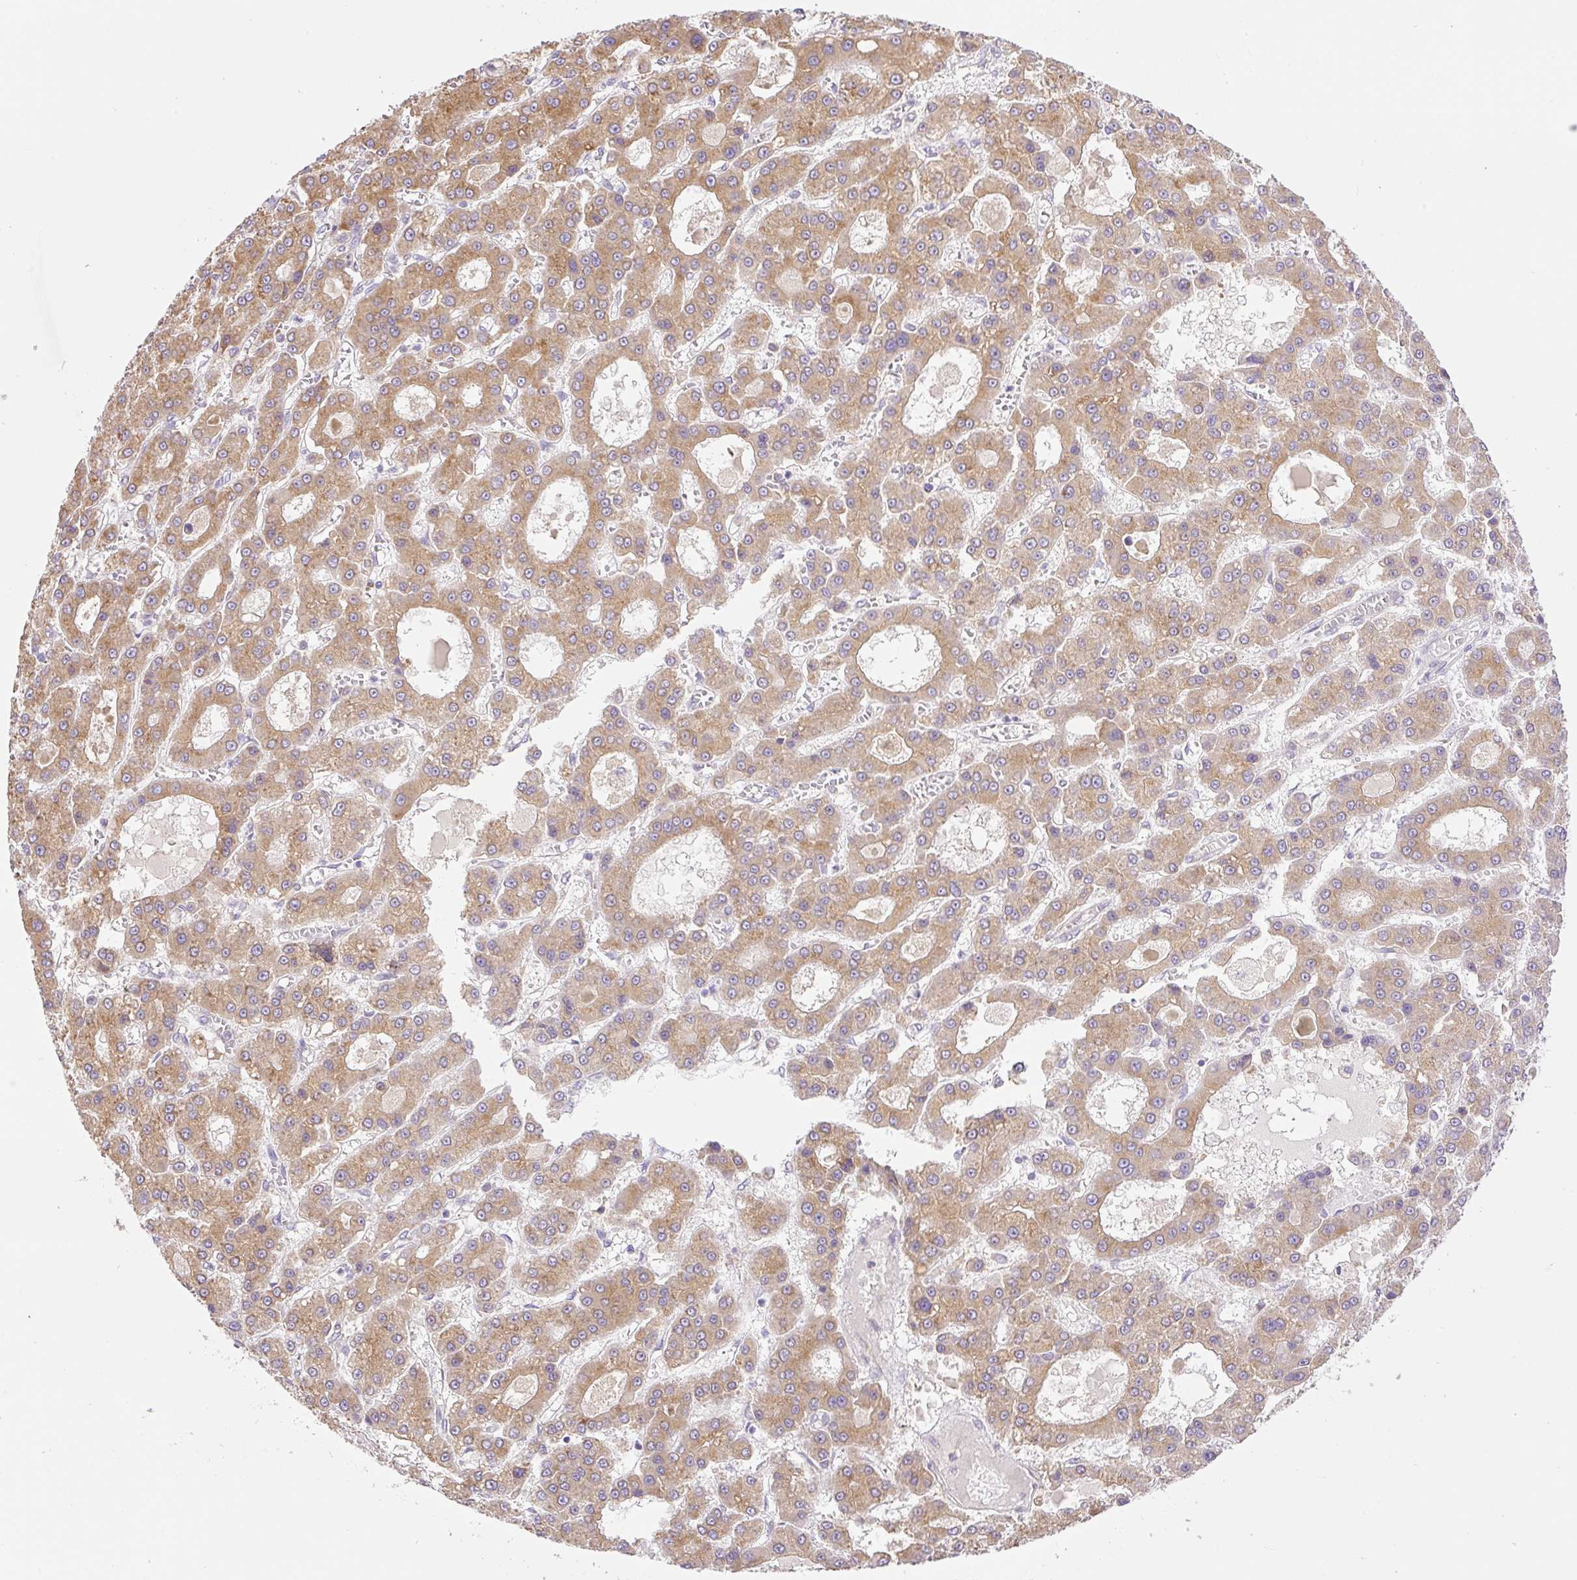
{"staining": {"intensity": "moderate", "quantity": ">75%", "location": "cytoplasmic/membranous"}, "tissue": "liver cancer", "cell_type": "Tumor cells", "image_type": "cancer", "snomed": [{"axis": "morphology", "description": "Carcinoma, Hepatocellular, NOS"}, {"axis": "topography", "description": "Liver"}], "caption": "Protein analysis of liver cancer tissue demonstrates moderate cytoplasmic/membranous expression in about >75% of tumor cells.", "gene": "POFUT1", "patient": {"sex": "male", "age": 70}}